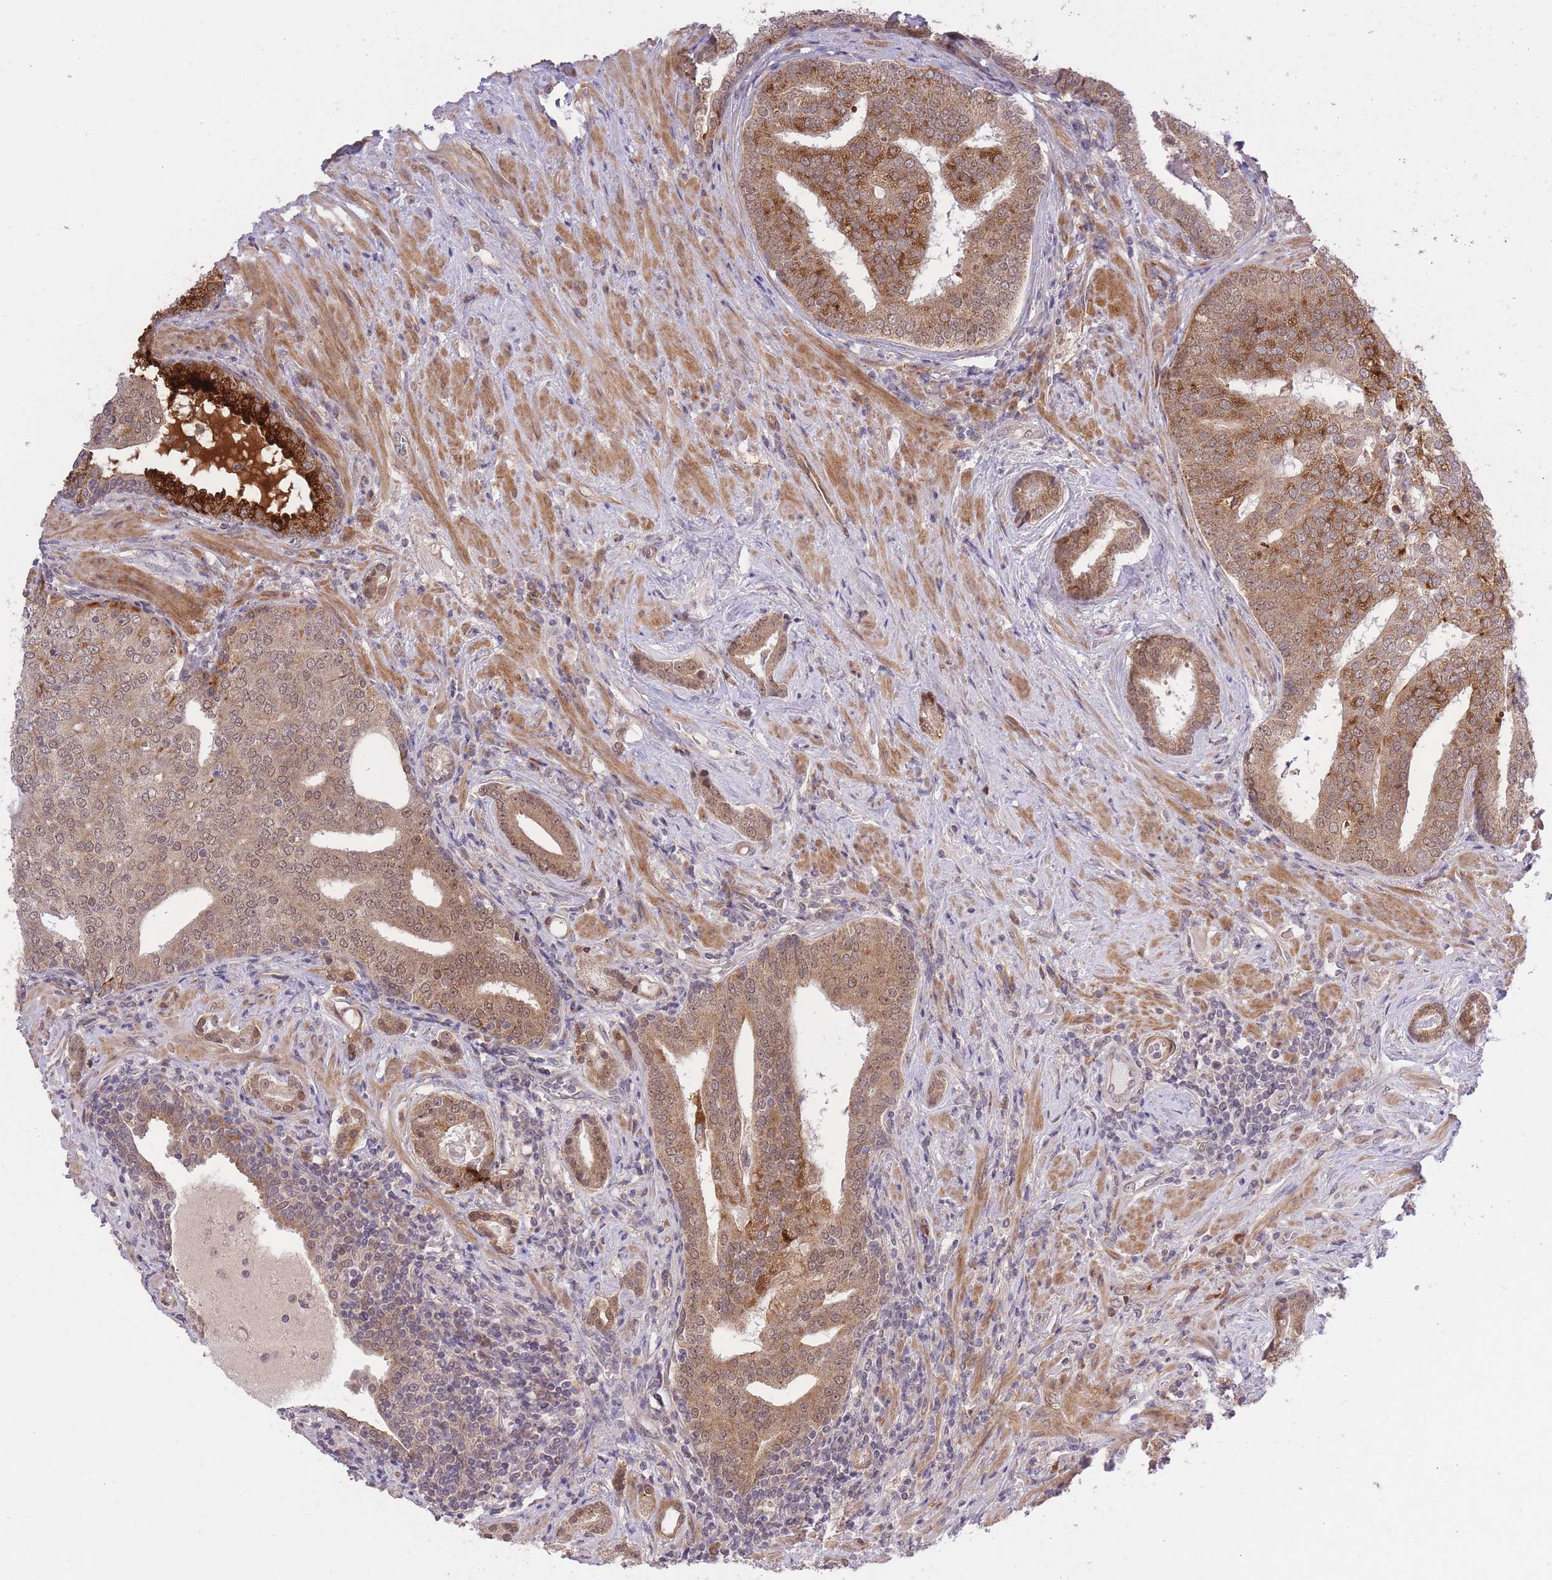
{"staining": {"intensity": "moderate", "quantity": ">75%", "location": "cytoplasmic/membranous"}, "tissue": "prostate cancer", "cell_type": "Tumor cells", "image_type": "cancer", "snomed": [{"axis": "morphology", "description": "Adenocarcinoma, High grade"}, {"axis": "topography", "description": "Prostate"}], "caption": "A medium amount of moderate cytoplasmic/membranous expression is seen in about >75% of tumor cells in high-grade adenocarcinoma (prostate) tissue.", "gene": "ELOA2", "patient": {"sex": "male", "age": 55}}